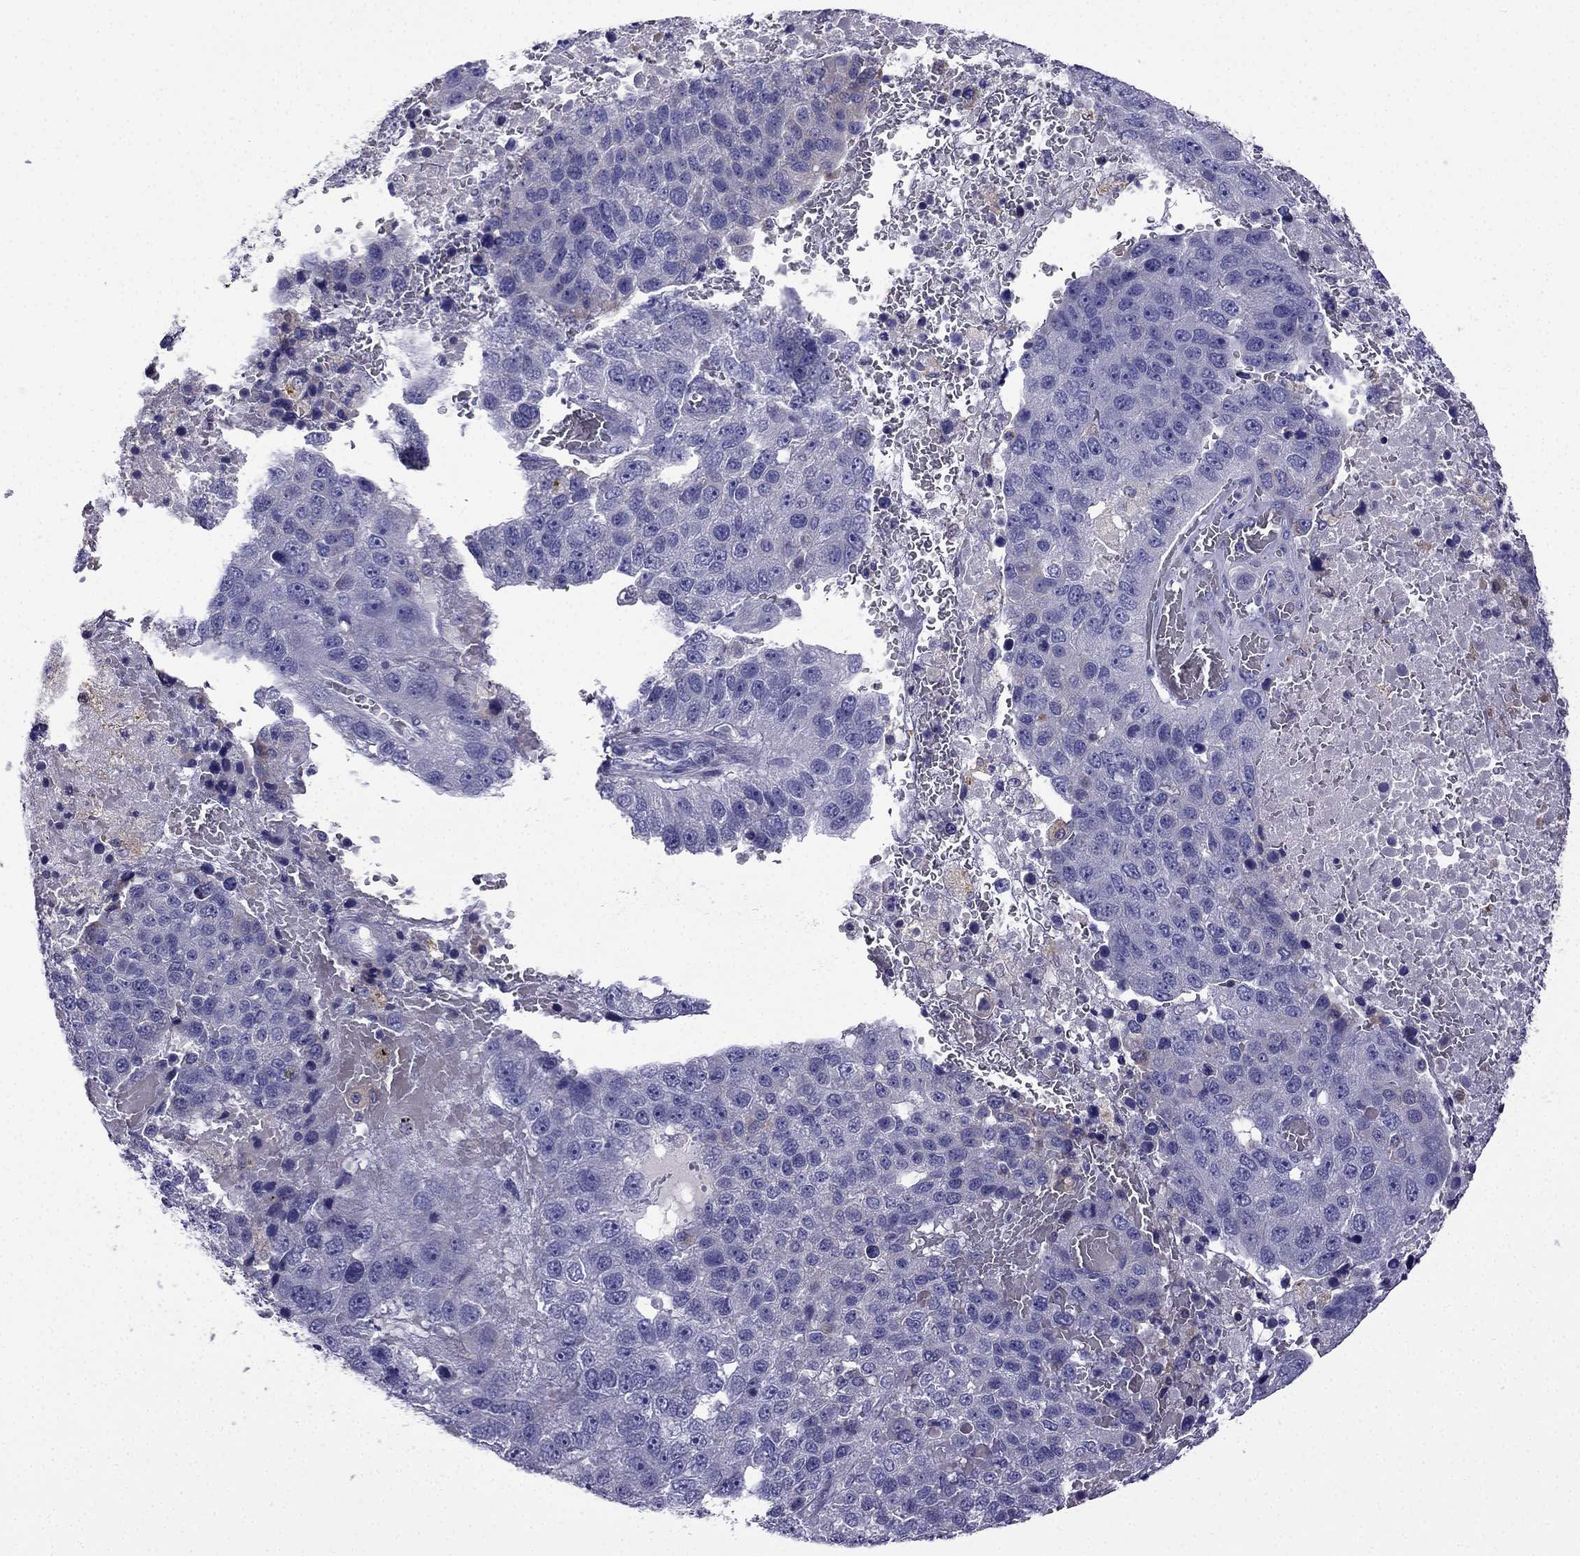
{"staining": {"intensity": "negative", "quantity": "none", "location": "none"}, "tissue": "pancreatic cancer", "cell_type": "Tumor cells", "image_type": "cancer", "snomed": [{"axis": "morphology", "description": "Adenocarcinoma, NOS"}, {"axis": "topography", "description": "Pancreas"}], "caption": "The photomicrograph displays no significant staining in tumor cells of adenocarcinoma (pancreatic).", "gene": "TSSK4", "patient": {"sex": "female", "age": 61}}